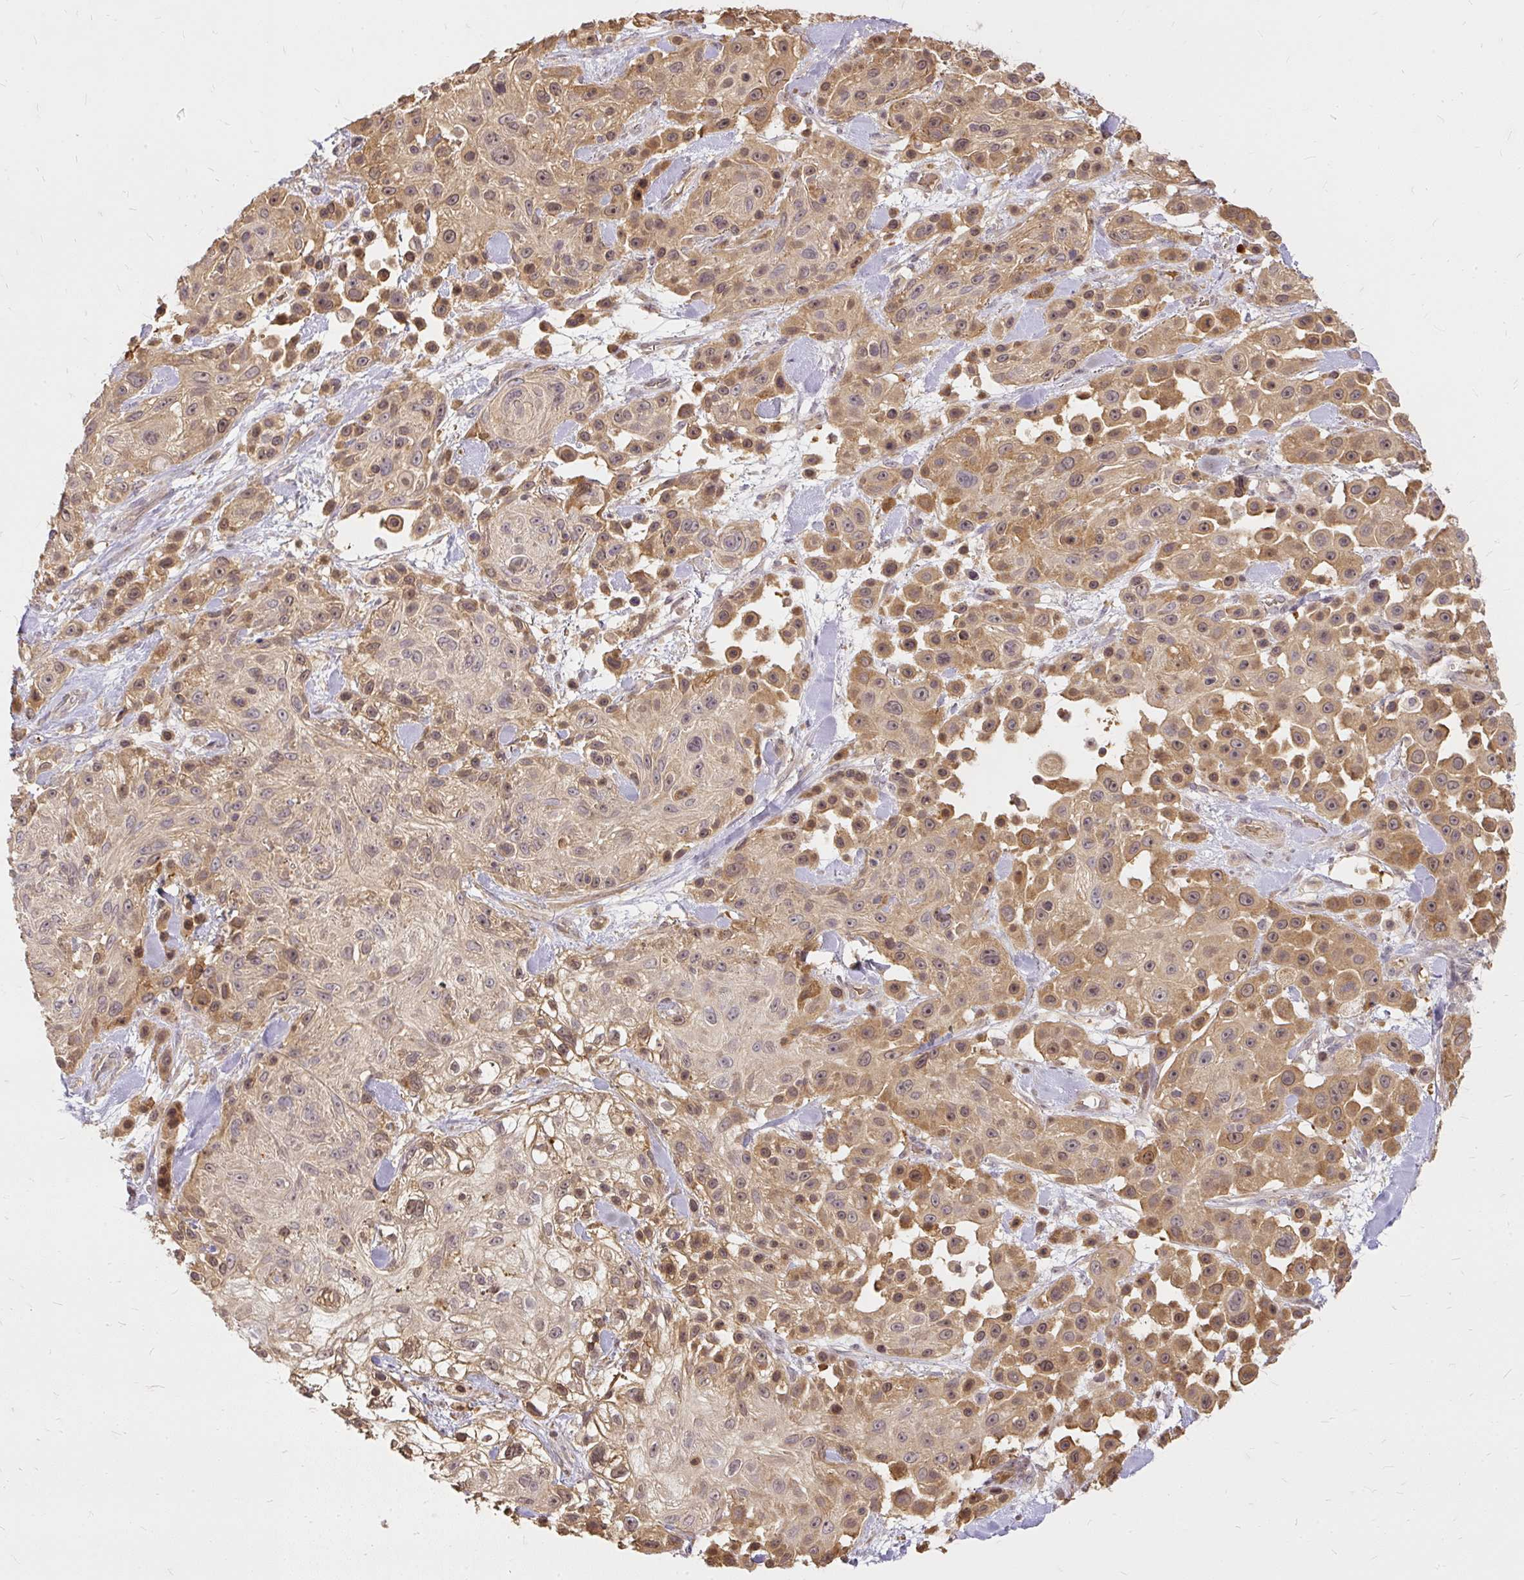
{"staining": {"intensity": "moderate", "quantity": ">75%", "location": "cytoplasmic/membranous"}, "tissue": "skin cancer", "cell_type": "Tumor cells", "image_type": "cancer", "snomed": [{"axis": "morphology", "description": "Squamous cell carcinoma, NOS"}, {"axis": "topography", "description": "Skin"}], "caption": "A brown stain shows moderate cytoplasmic/membranous positivity of a protein in human skin cancer tumor cells.", "gene": "AP5S1", "patient": {"sex": "male", "age": 67}}